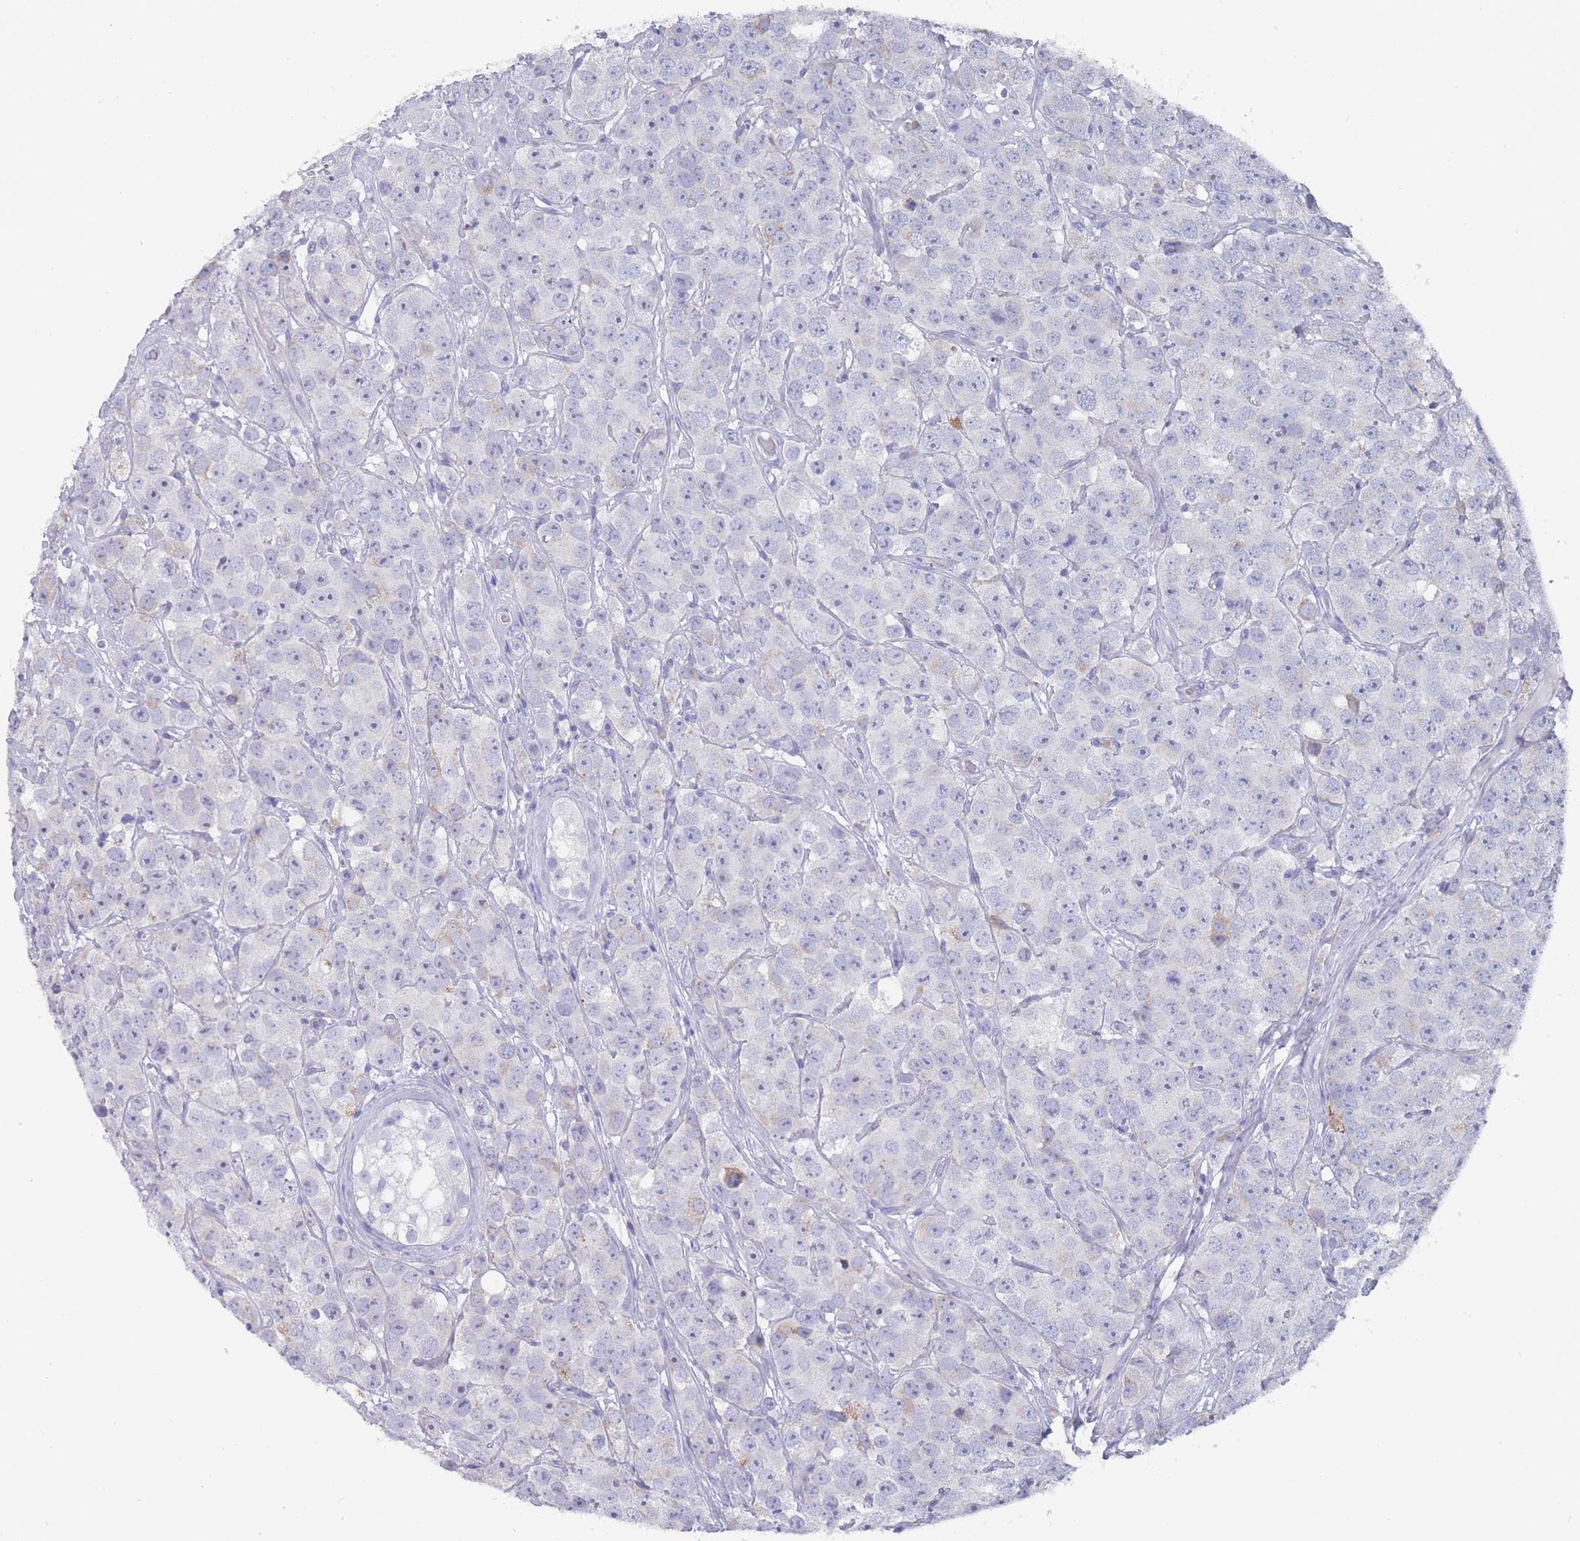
{"staining": {"intensity": "negative", "quantity": "none", "location": "none"}, "tissue": "testis cancer", "cell_type": "Tumor cells", "image_type": "cancer", "snomed": [{"axis": "morphology", "description": "Seminoma, NOS"}, {"axis": "topography", "description": "Testis"}], "caption": "DAB immunohistochemical staining of human testis cancer (seminoma) shows no significant expression in tumor cells.", "gene": "ST8SIA5", "patient": {"sex": "male", "age": 28}}